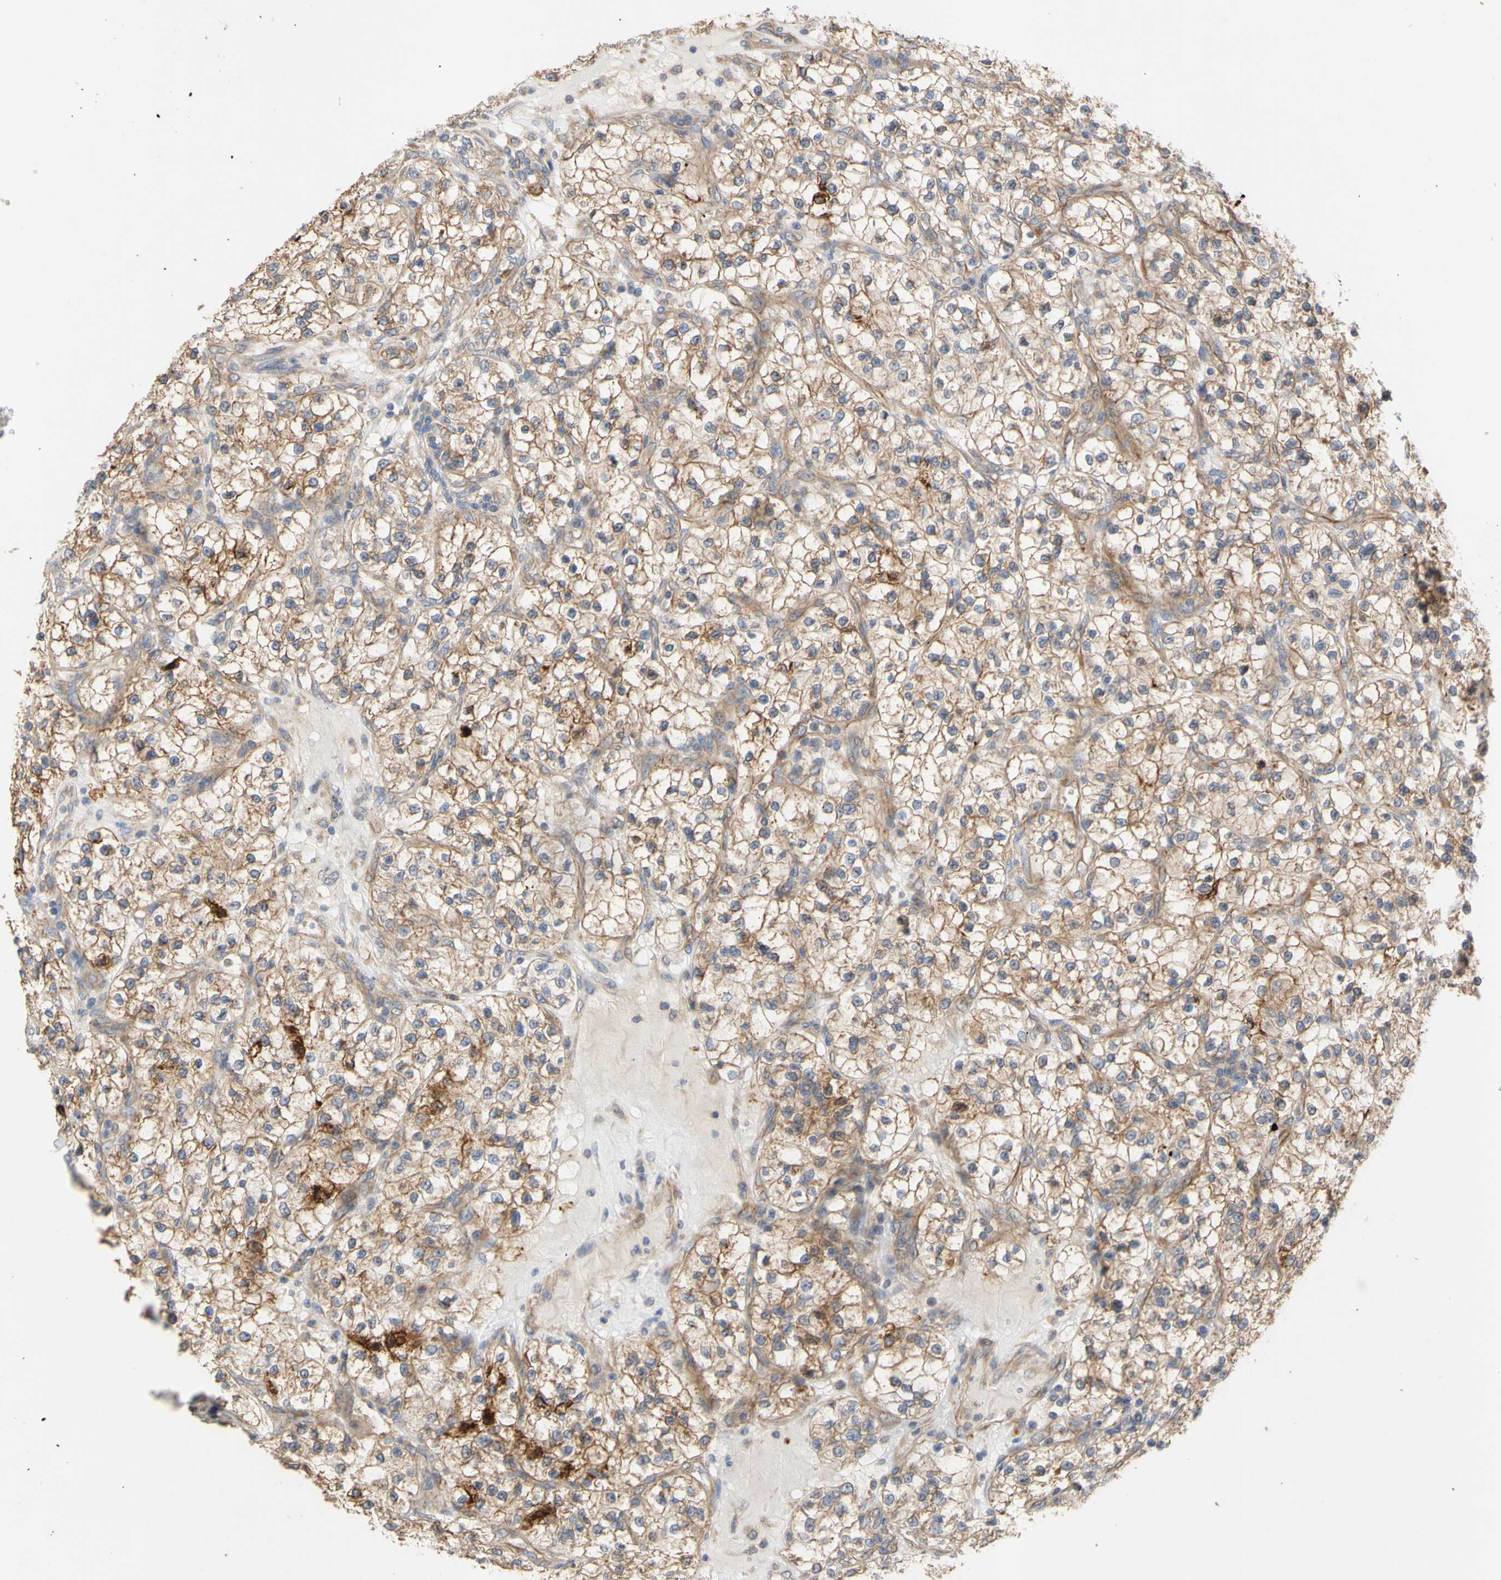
{"staining": {"intensity": "moderate", "quantity": ">75%", "location": "cytoplasmic/membranous"}, "tissue": "renal cancer", "cell_type": "Tumor cells", "image_type": "cancer", "snomed": [{"axis": "morphology", "description": "Adenocarcinoma, NOS"}, {"axis": "topography", "description": "Kidney"}], "caption": "The histopathology image displays staining of renal cancer (adenocarcinoma), revealing moderate cytoplasmic/membranous protein staining (brown color) within tumor cells. (Stains: DAB in brown, nuclei in blue, Microscopy: brightfield microscopy at high magnification).", "gene": "EIF2S3", "patient": {"sex": "female", "age": 57}}